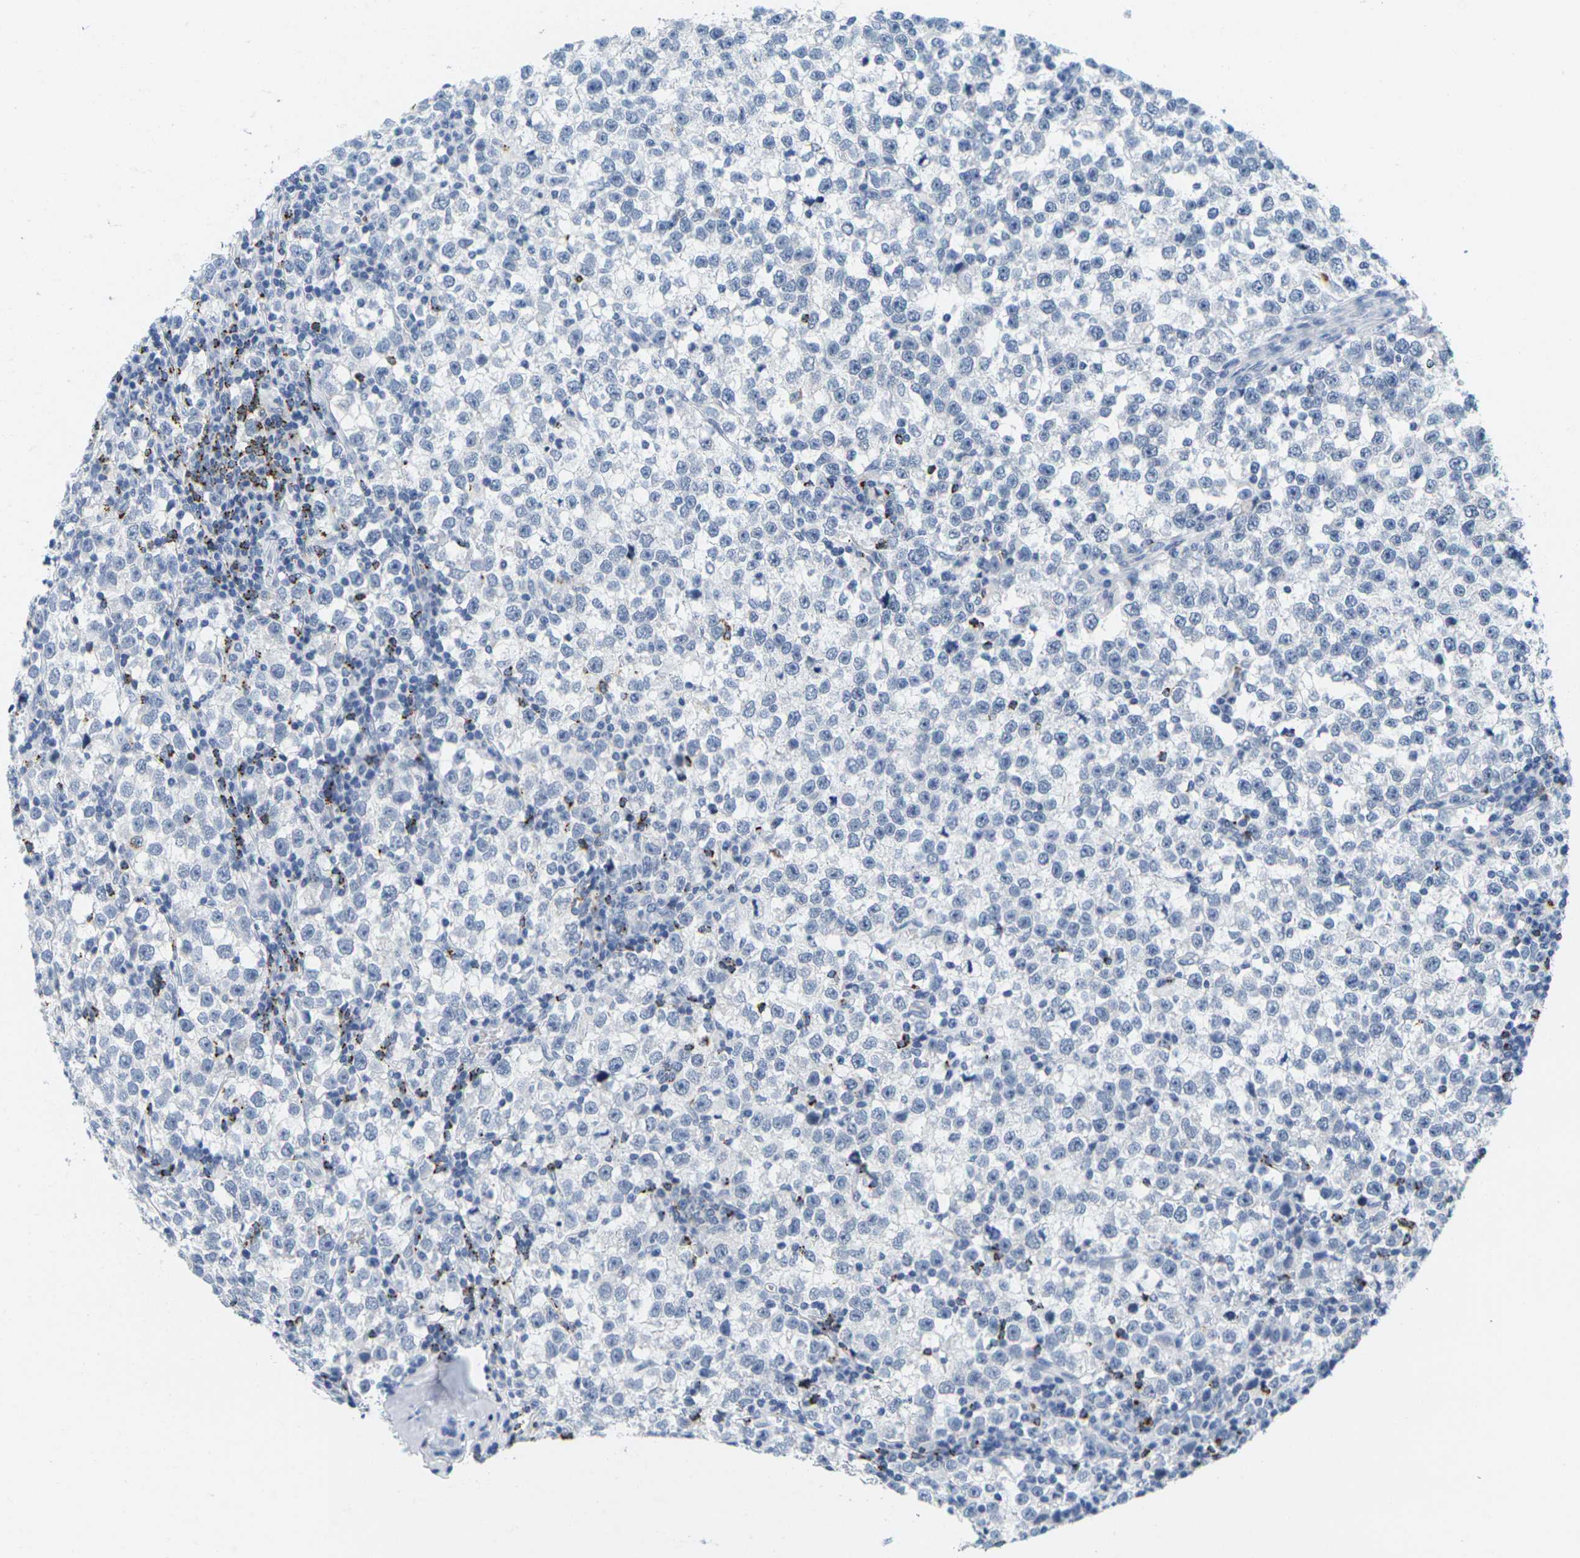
{"staining": {"intensity": "negative", "quantity": "none", "location": "none"}, "tissue": "testis cancer", "cell_type": "Tumor cells", "image_type": "cancer", "snomed": [{"axis": "morphology", "description": "Seminoma, NOS"}, {"axis": "topography", "description": "Testis"}], "caption": "DAB immunohistochemical staining of human testis cancer shows no significant expression in tumor cells. Nuclei are stained in blue.", "gene": "HLA-DOB", "patient": {"sex": "male", "age": 43}}